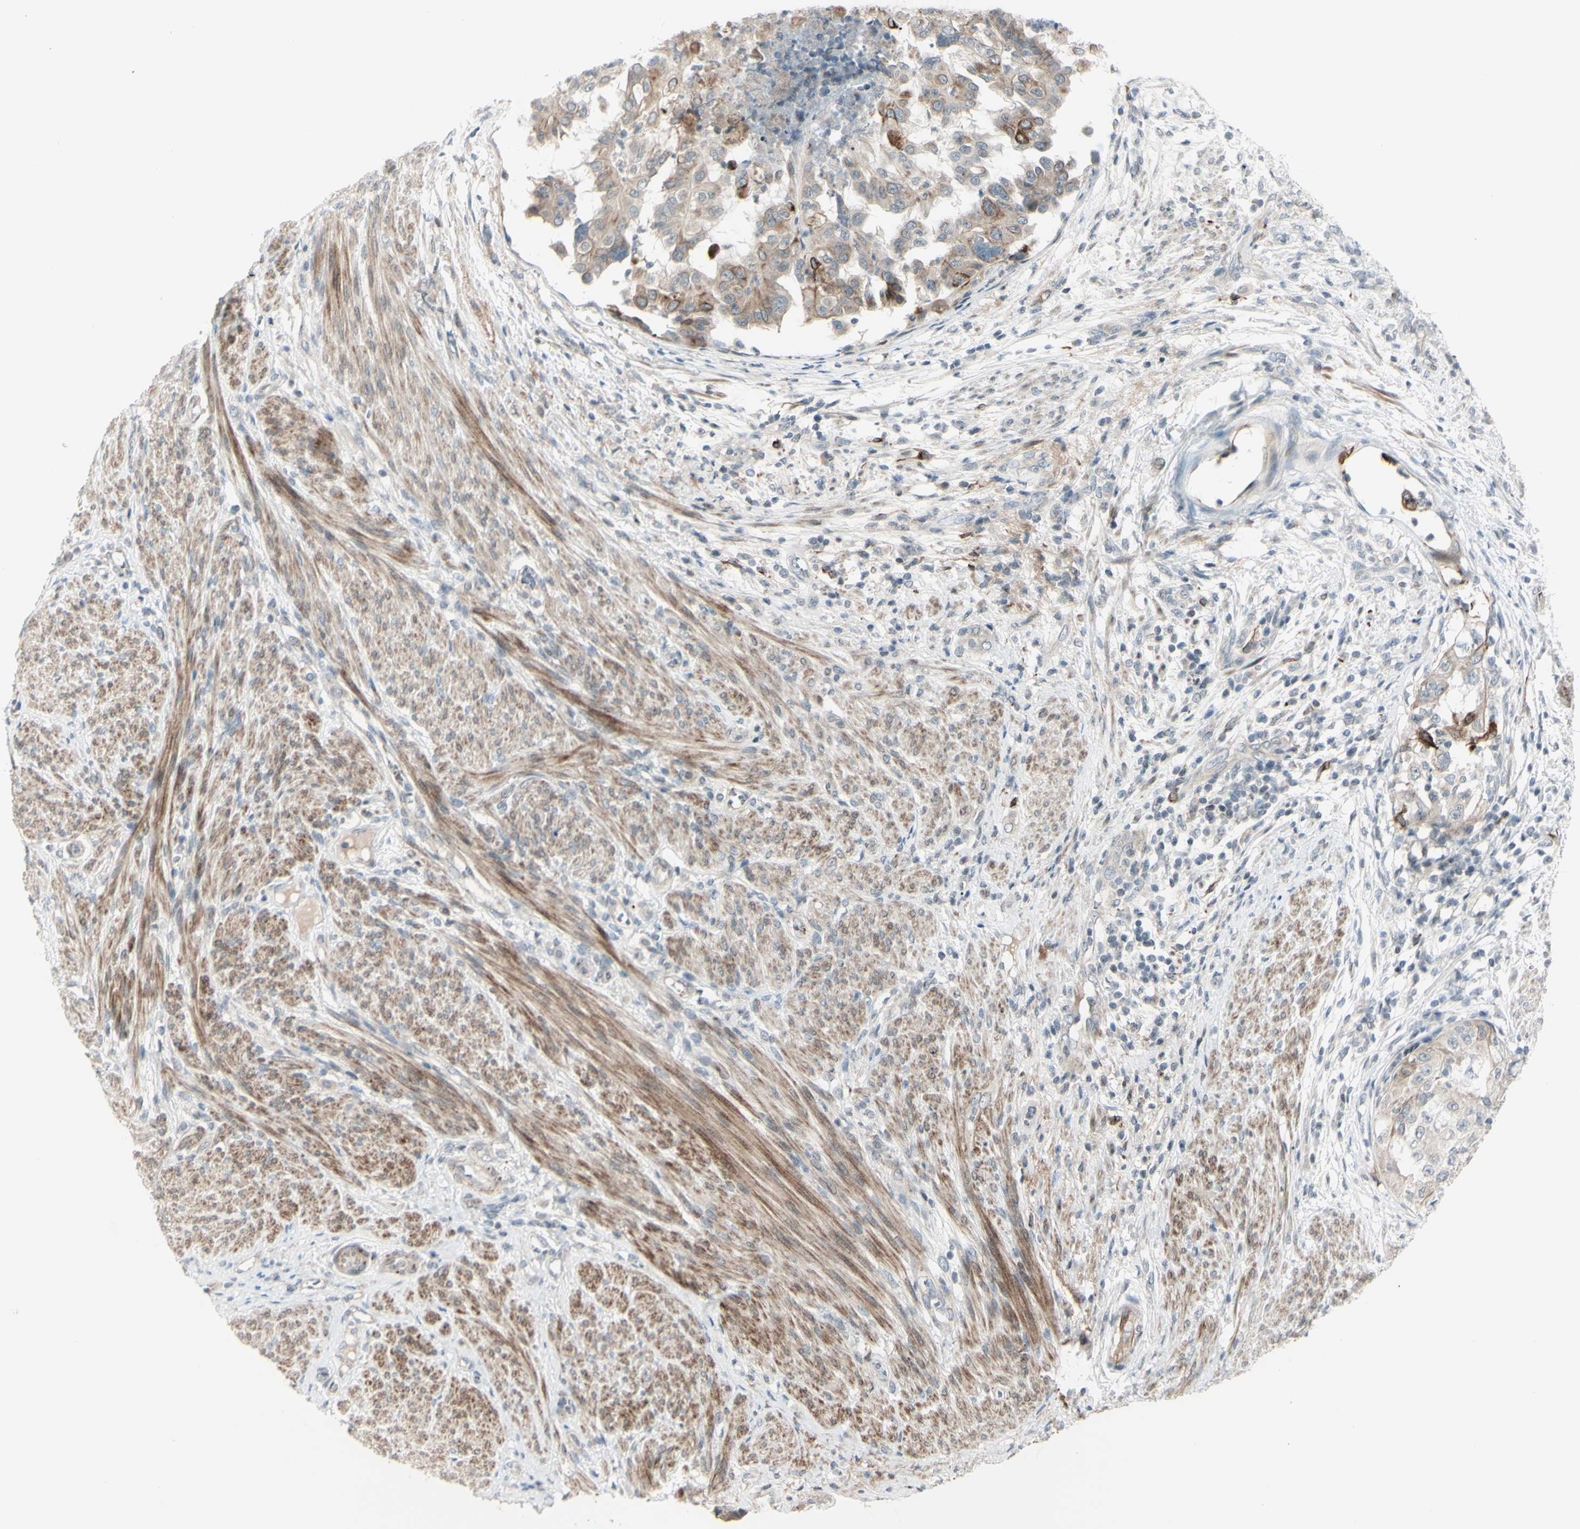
{"staining": {"intensity": "moderate", "quantity": "<25%", "location": "cytoplasmic/membranous"}, "tissue": "endometrial cancer", "cell_type": "Tumor cells", "image_type": "cancer", "snomed": [{"axis": "morphology", "description": "Adenocarcinoma, NOS"}, {"axis": "topography", "description": "Endometrium"}], "caption": "Adenocarcinoma (endometrial) tissue displays moderate cytoplasmic/membranous expression in about <25% of tumor cells, visualized by immunohistochemistry.", "gene": "FGFR2", "patient": {"sex": "female", "age": 85}}